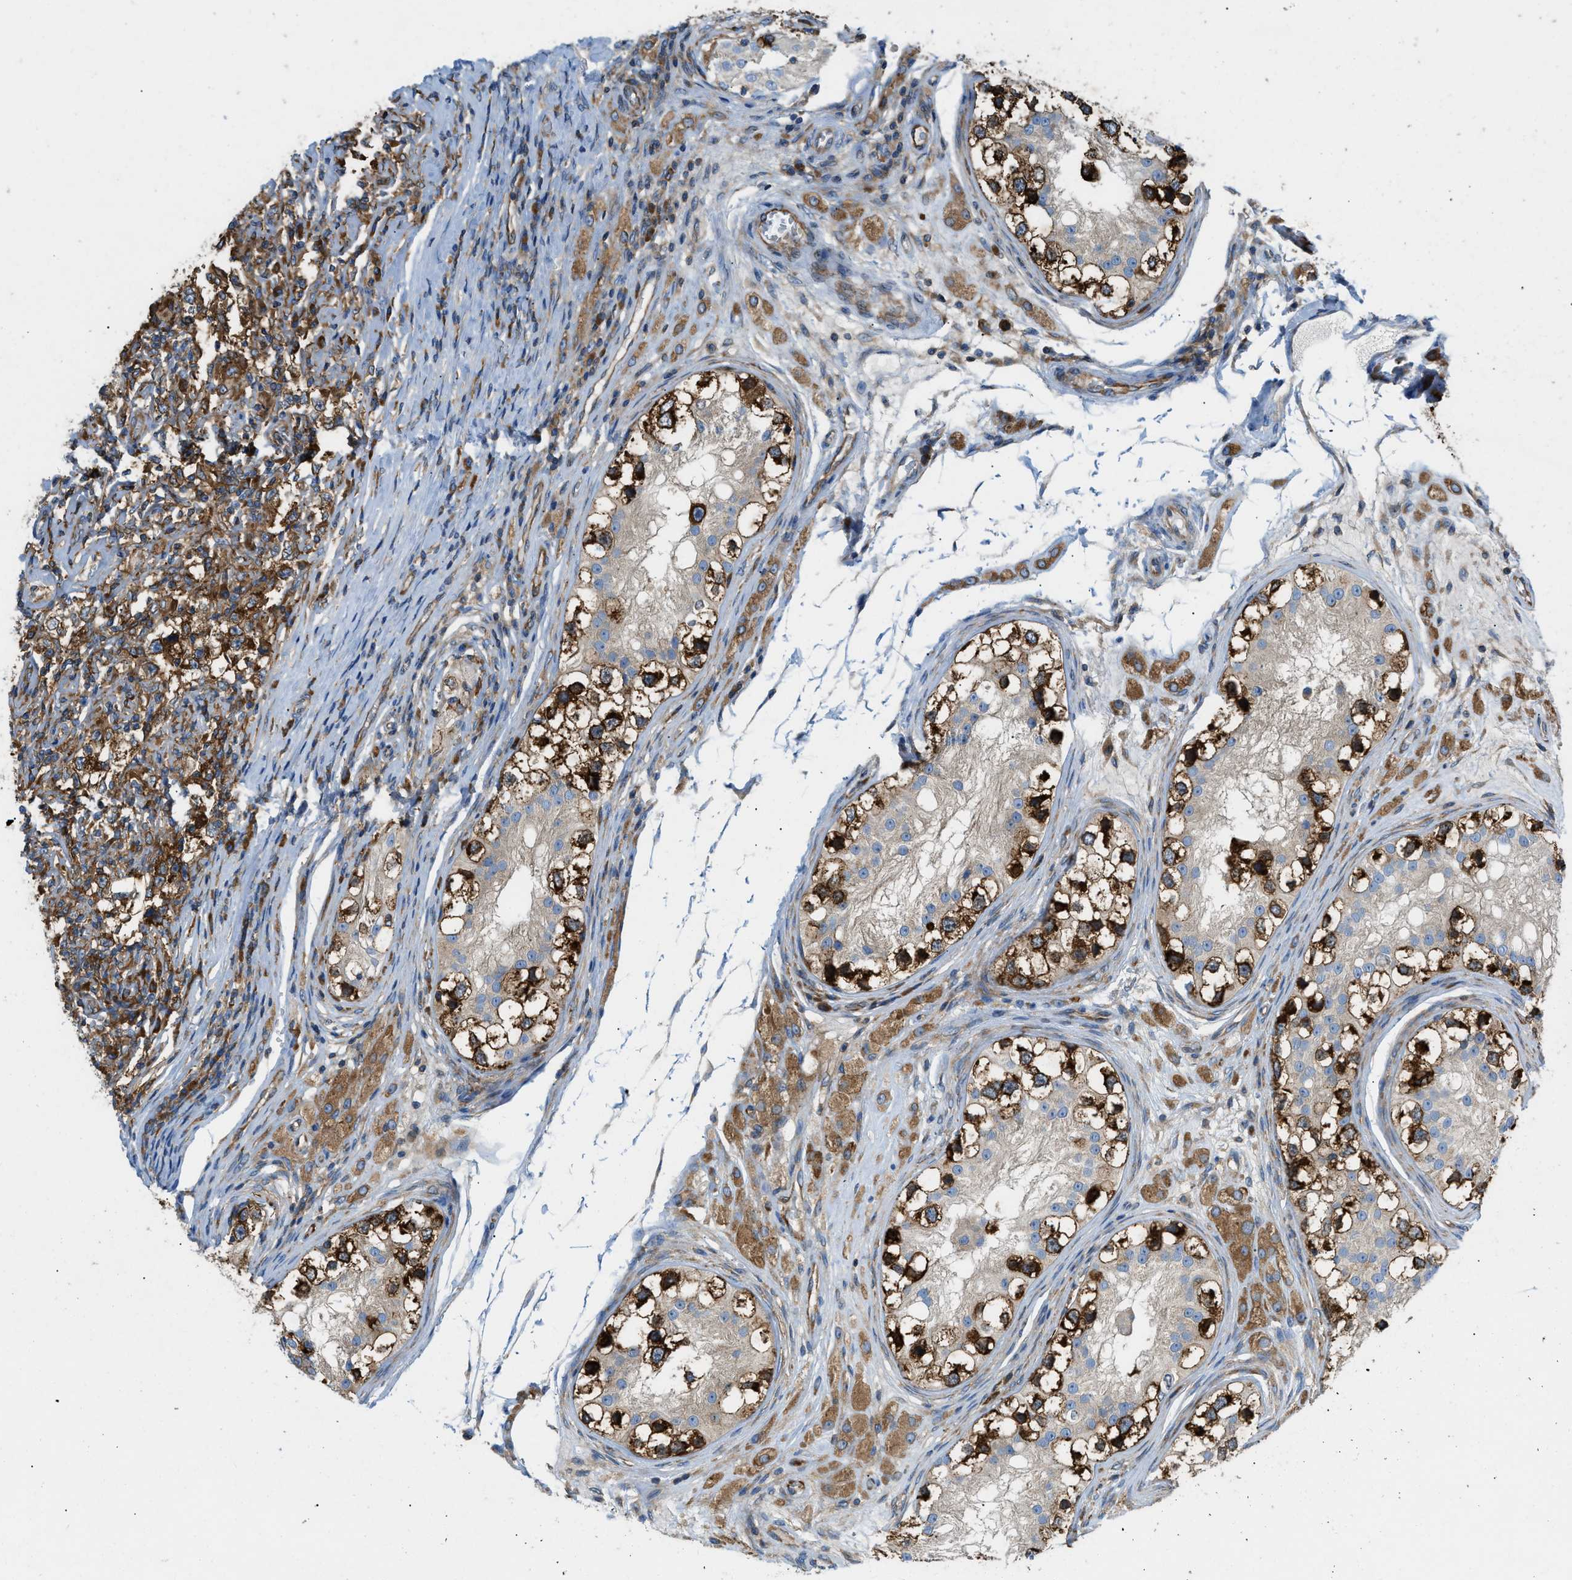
{"staining": {"intensity": "strong", "quantity": ">75%", "location": "cytoplasmic/membranous"}, "tissue": "testis cancer", "cell_type": "Tumor cells", "image_type": "cancer", "snomed": [{"axis": "morphology", "description": "Carcinoma, Embryonal, NOS"}, {"axis": "topography", "description": "Testis"}], "caption": "Tumor cells reveal strong cytoplasmic/membranous positivity in approximately >75% of cells in testis embryonal carcinoma.", "gene": "GPAT4", "patient": {"sex": "male", "age": 21}}